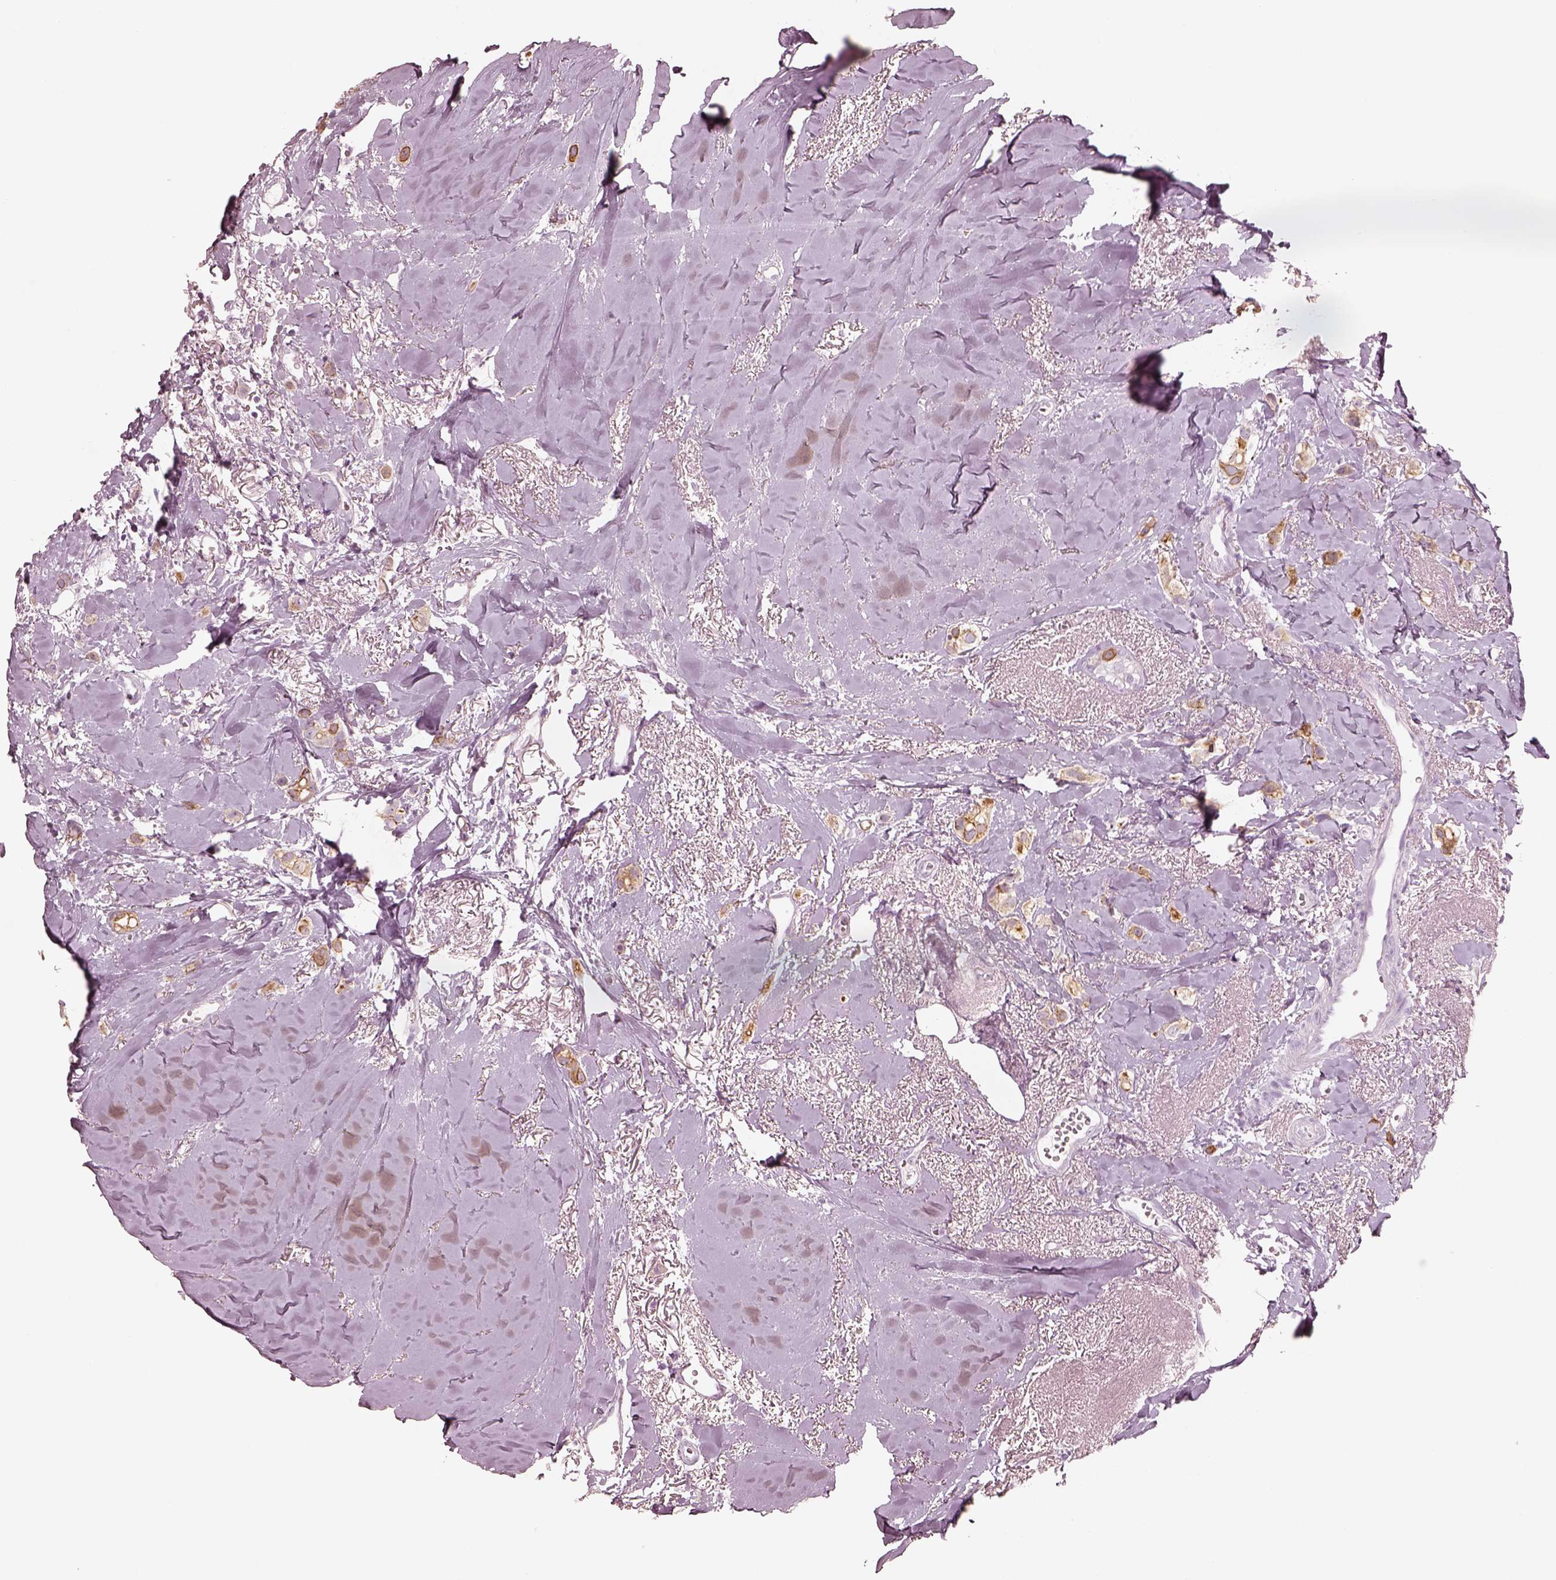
{"staining": {"intensity": "moderate", "quantity": "25%-75%", "location": "cytoplasmic/membranous"}, "tissue": "breast cancer", "cell_type": "Tumor cells", "image_type": "cancer", "snomed": [{"axis": "morphology", "description": "Duct carcinoma"}, {"axis": "topography", "description": "Breast"}], "caption": "Breast cancer (infiltrating ductal carcinoma) was stained to show a protein in brown. There is medium levels of moderate cytoplasmic/membranous staining in approximately 25%-75% of tumor cells. The staining was performed using DAB (3,3'-diaminobenzidine), with brown indicating positive protein expression. Nuclei are stained blue with hematoxylin.", "gene": "PON3", "patient": {"sex": "female", "age": 85}}